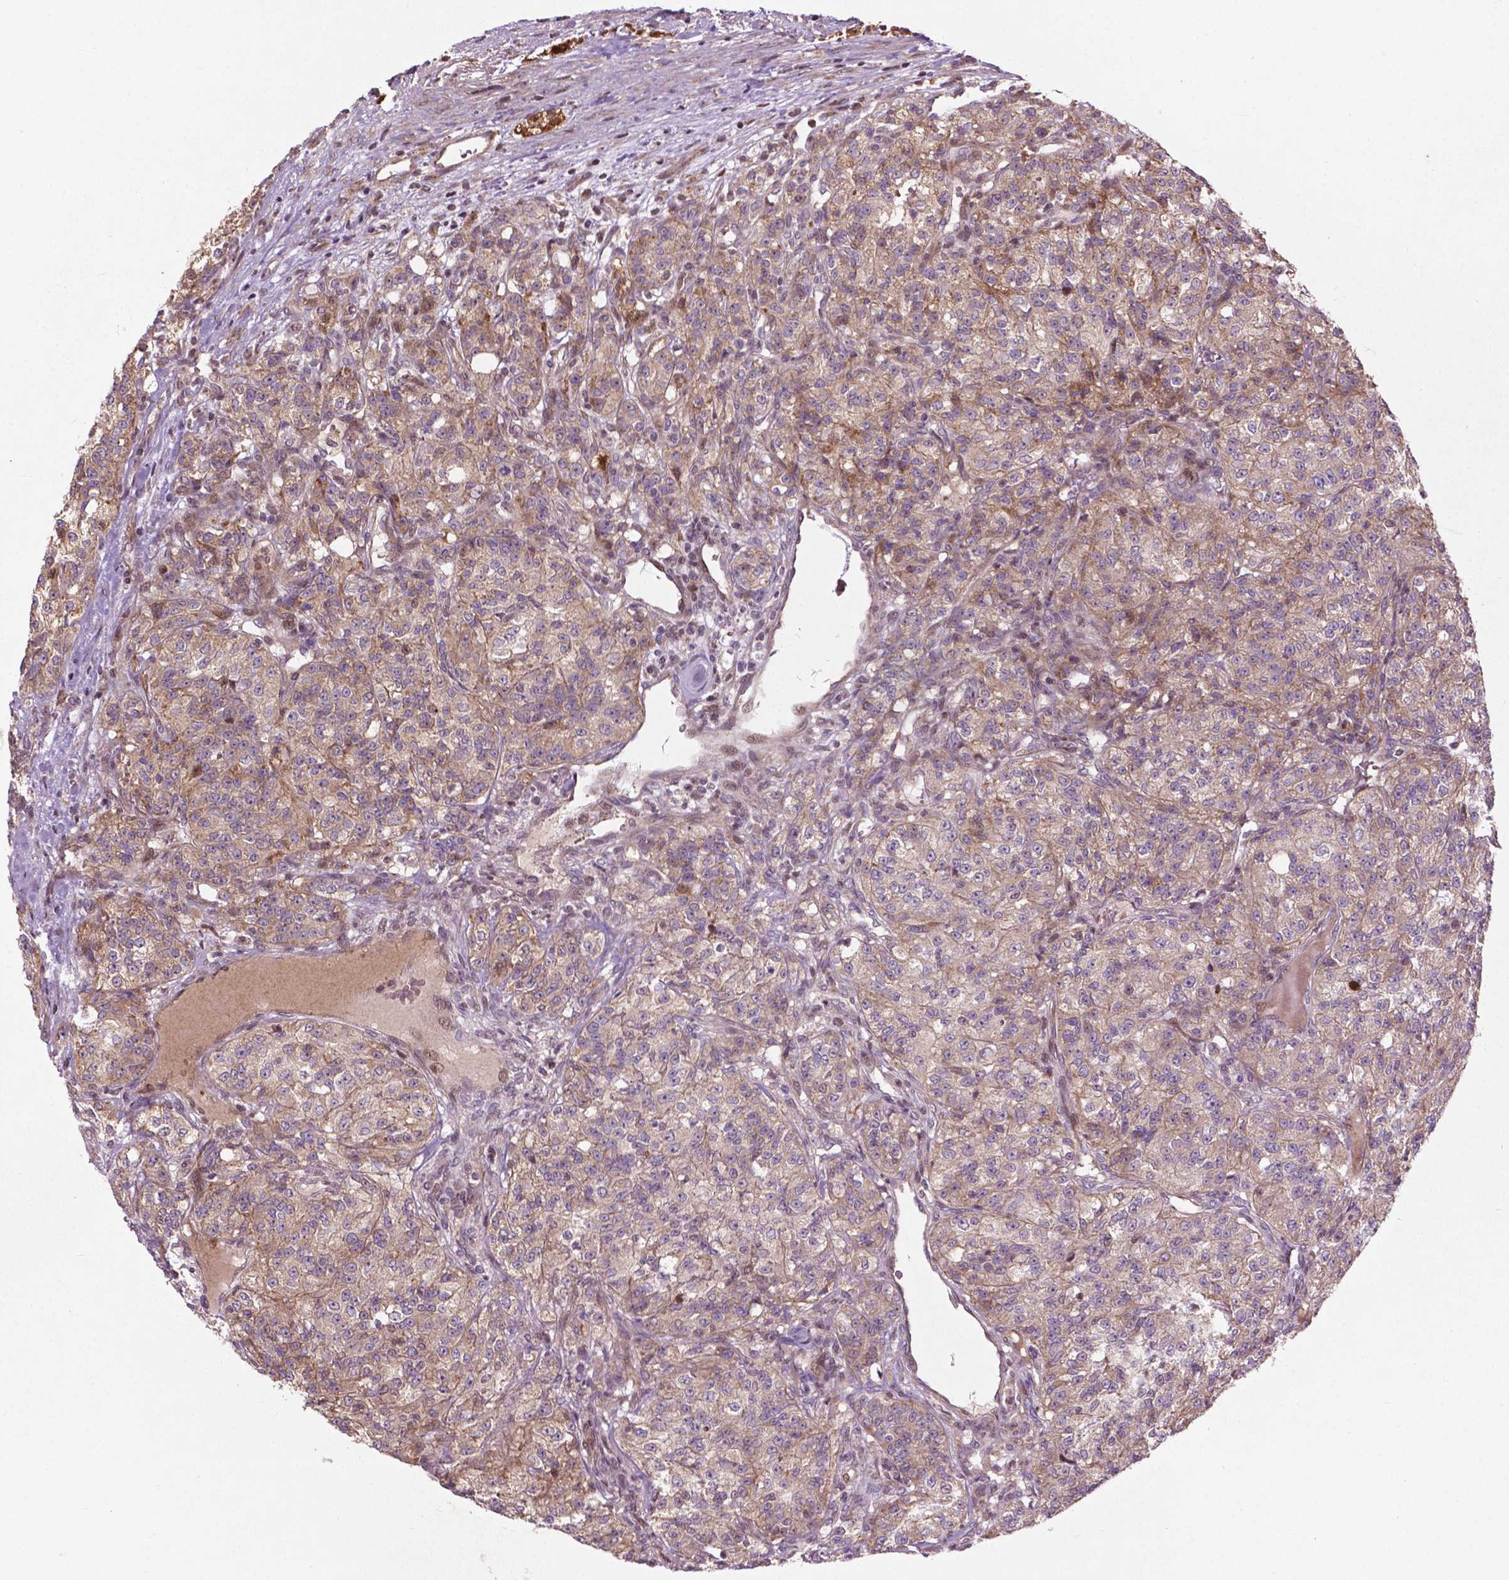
{"staining": {"intensity": "weak", "quantity": "25%-75%", "location": "cytoplasmic/membranous"}, "tissue": "renal cancer", "cell_type": "Tumor cells", "image_type": "cancer", "snomed": [{"axis": "morphology", "description": "Adenocarcinoma, NOS"}, {"axis": "topography", "description": "Kidney"}], "caption": "A low amount of weak cytoplasmic/membranous staining is seen in approximately 25%-75% of tumor cells in renal cancer (adenocarcinoma) tissue. (DAB = brown stain, brightfield microscopy at high magnification).", "gene": "B3GALNT2", "patient": {"sex": "female", "age": 63}}